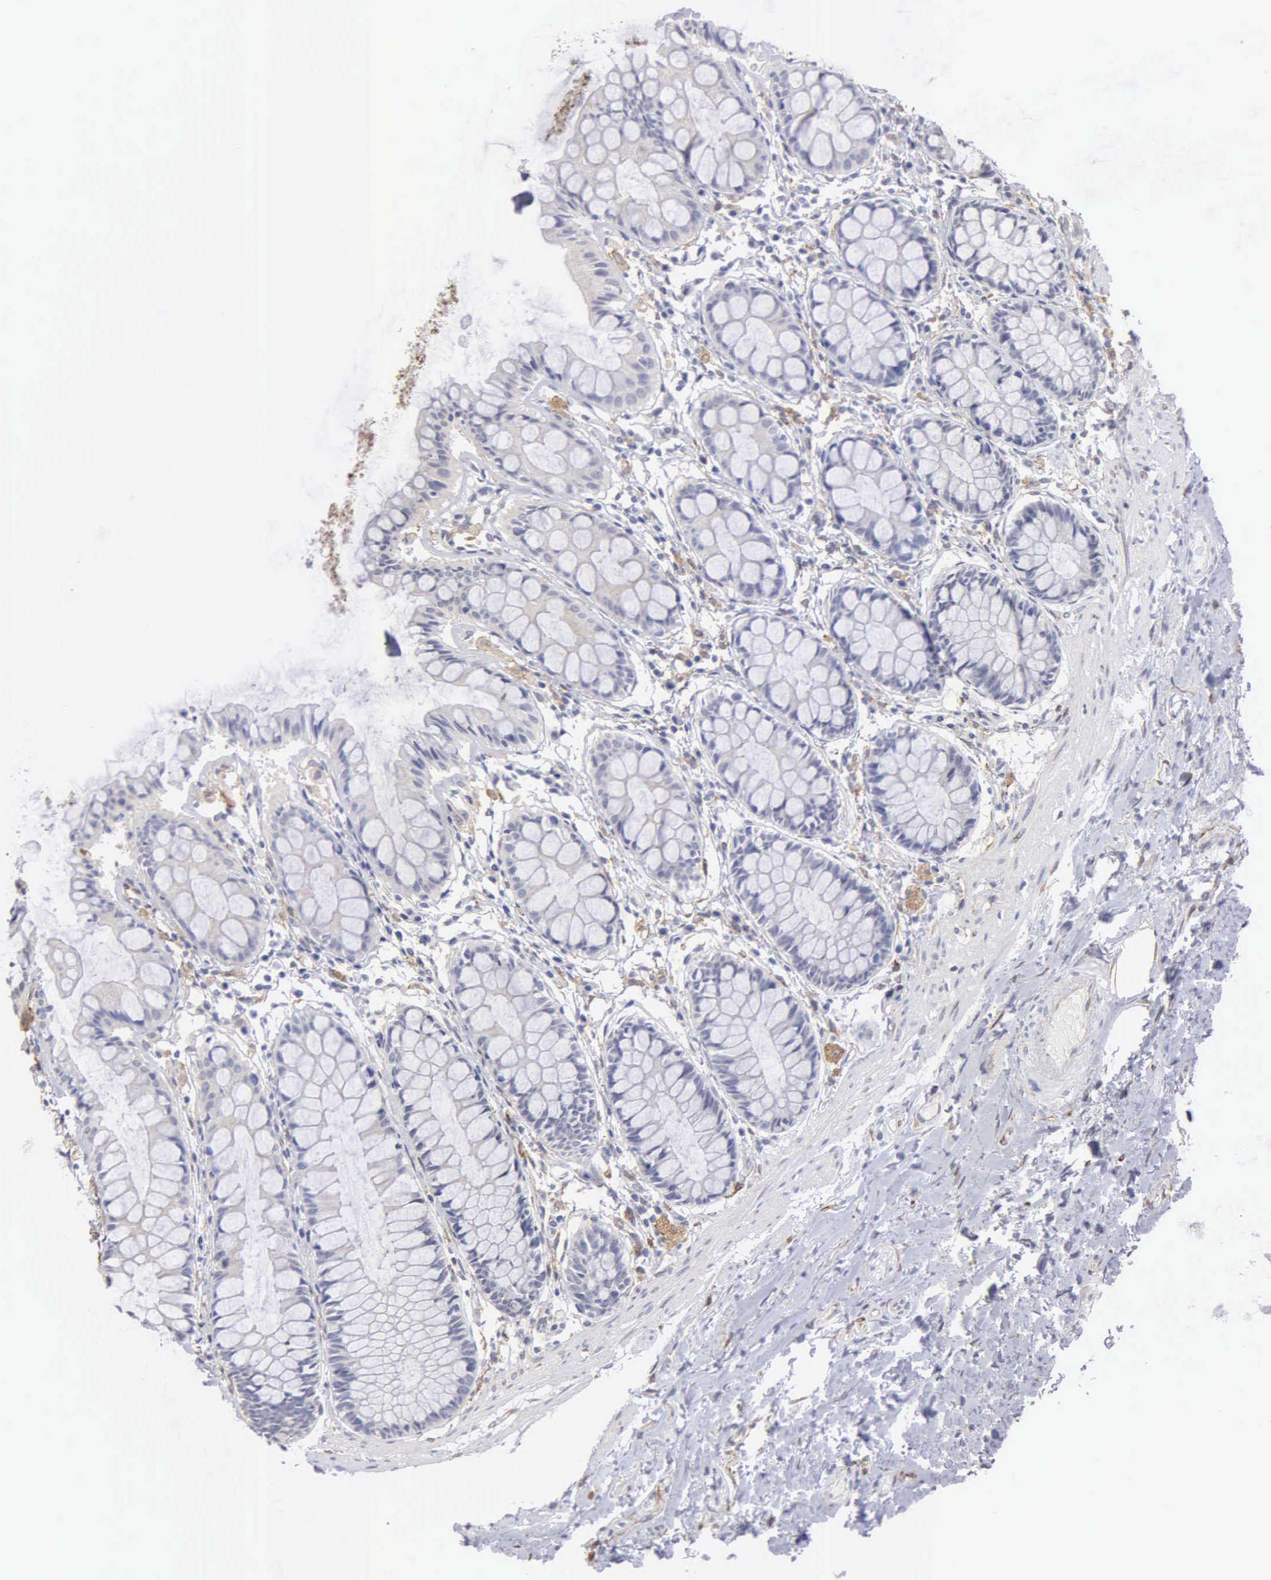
{"staining": {"intensity": "negative", "quantity": "none", "location": "none"}, "tissue": "rectum", "cell_type": "Glandular cells", "image_type": "normal", "snomed": [{"axis": "morphology", "description": "Normal tissue, NOS"}, {"axis": "topography", "description": "Rectum"}], "caption": "Glandular cells are negative for protein expression in unremarkable human rectum. The staining was performed using DAB (3,3'-diaminobenzidine) to visualize the protein expression in brown, while the nuclei were stained in blue with hematoxylin (Magnification: 20x).", "gene": "LIN52", "patient": {"sex": "male", "age": 86}}